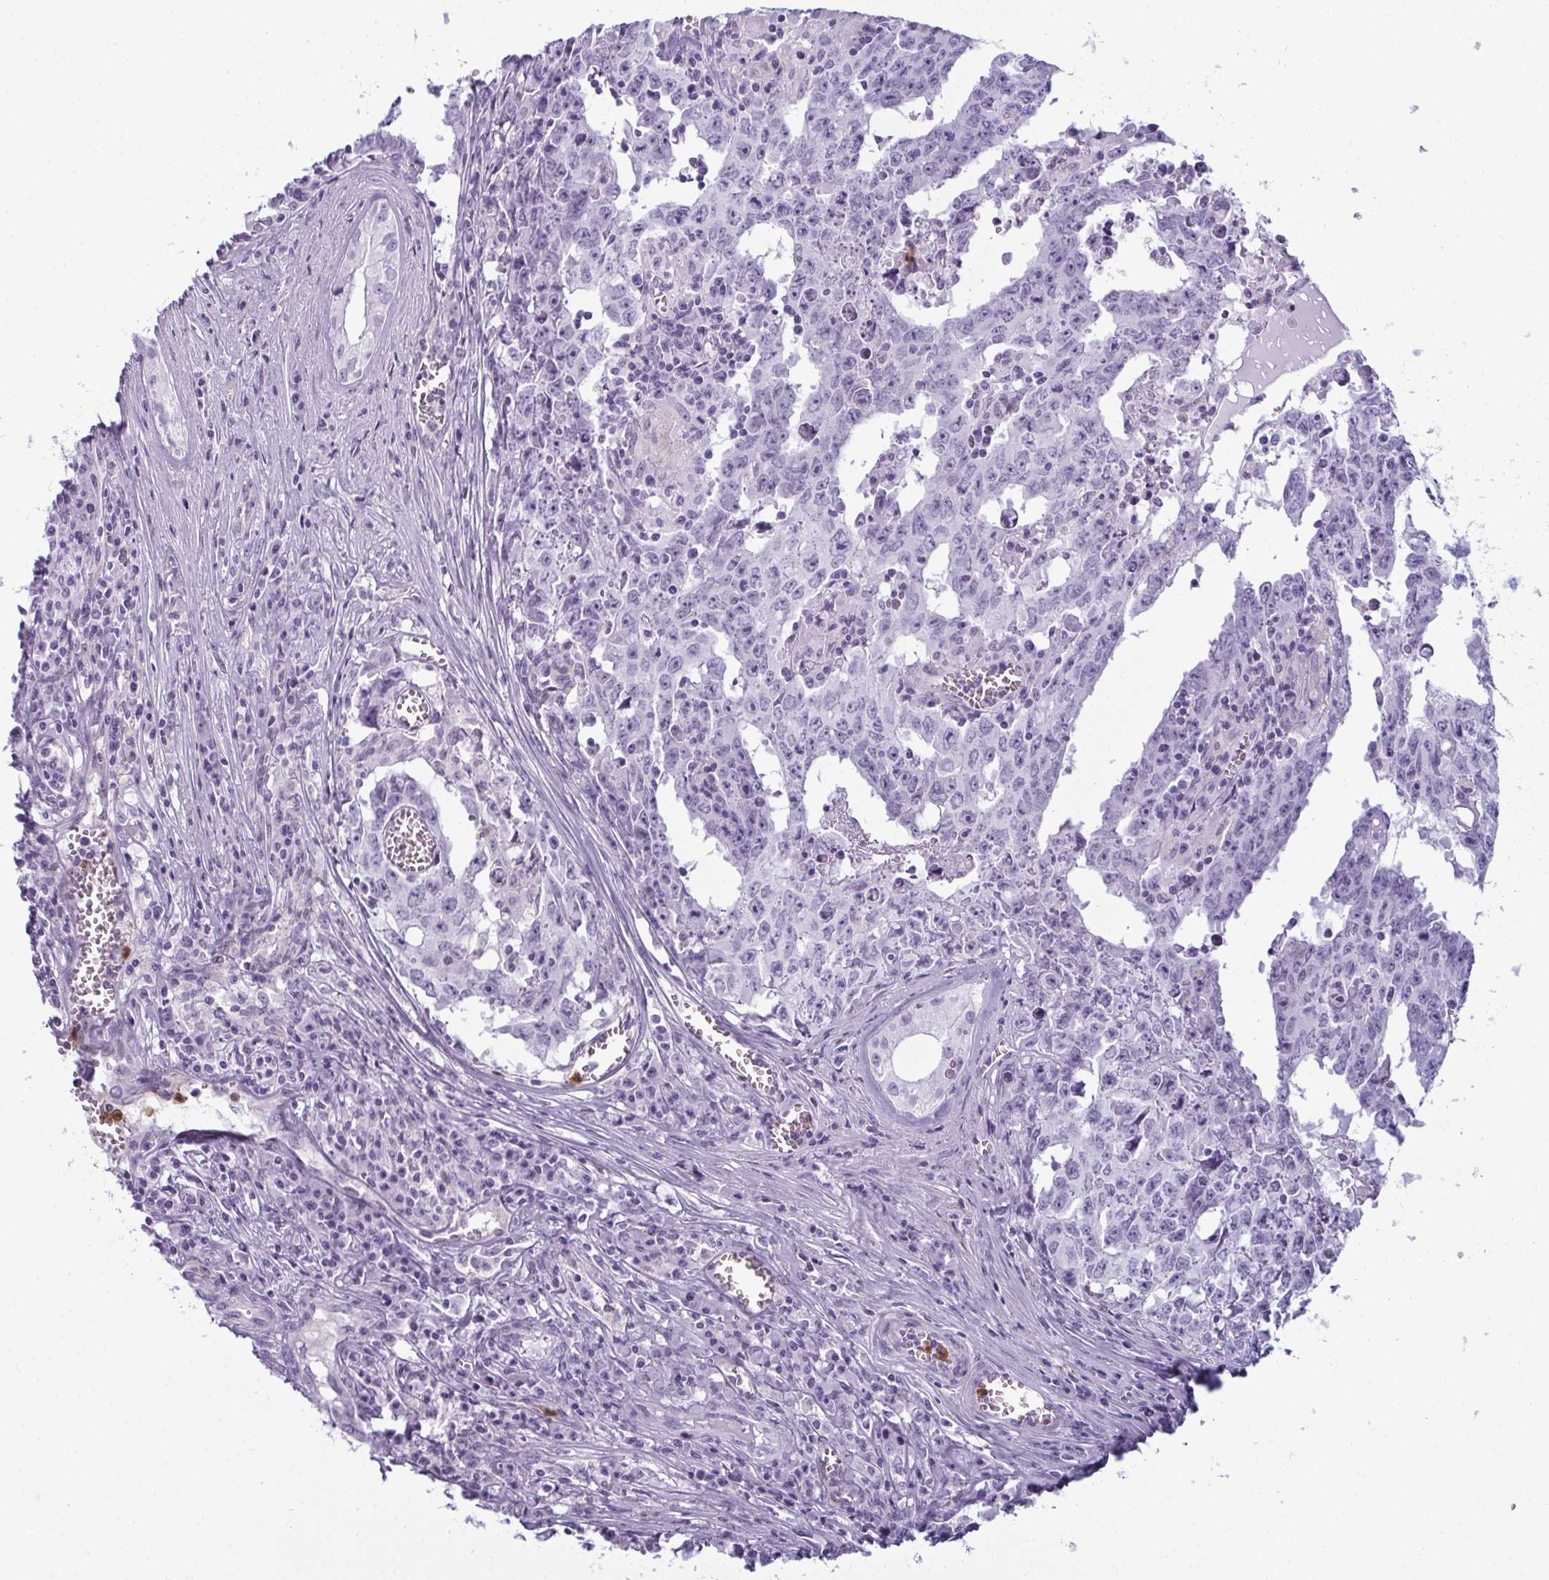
{"staining": {"intensity": "negative", "quantity": "none", "location": "none"}, "tissue": "testis cancer", "cell_type": "Tumor cells", "image_type": "cancer", "snomed": [{"axis": "morphology", "description": "Carcinoma, Embryonal, NOS"}, {"axis": "topography", "description": "Testis"}], "caption": "Immunohistochemical staining of testis cancer (embryonal carcinoma) shows no significant expression in tumor cells.", "gene": "CDA", "patient": {"sex": "male", "age": 22}}